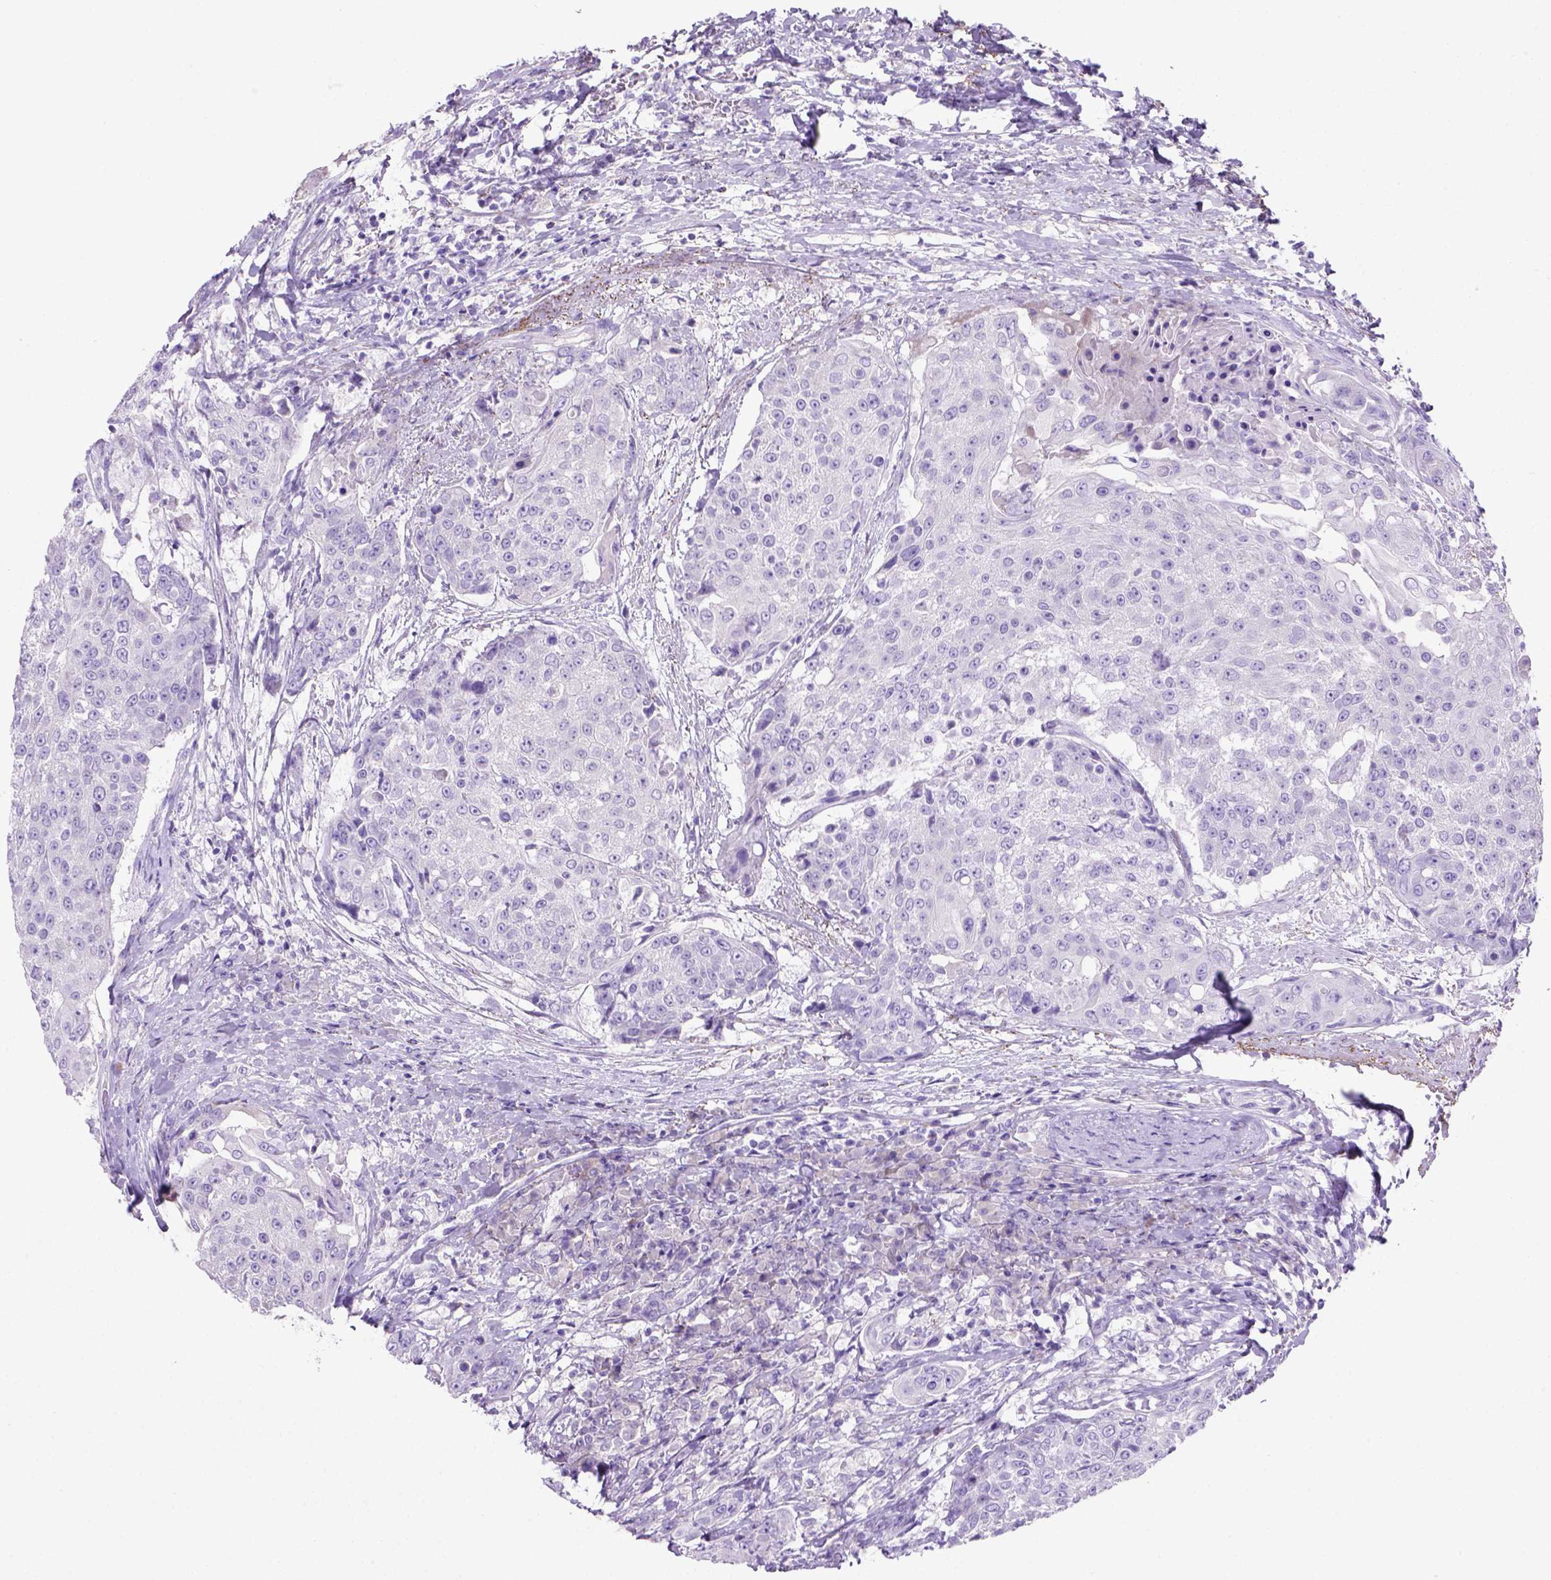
{"staining": {"intensity": "negative", "quantity": "none", "location": "none"}, "tissue": "urothelial cancer", "cell_type": "Tumor cells", "image_type": "cancer", "snomed": [{"axis": "morphology", "description": "Urothelial carcinoma, High grade"}, {"axis": "topography", "description": "Urinary bladder"}], "caption": "Tumor cells show no significant protein staining in urothelial cancer. (Brightfield microscopy of DAB immunohistochemistry at high magnification).", "gene": "SIRPD", "patient": {"sex": "female", "age": 63}}